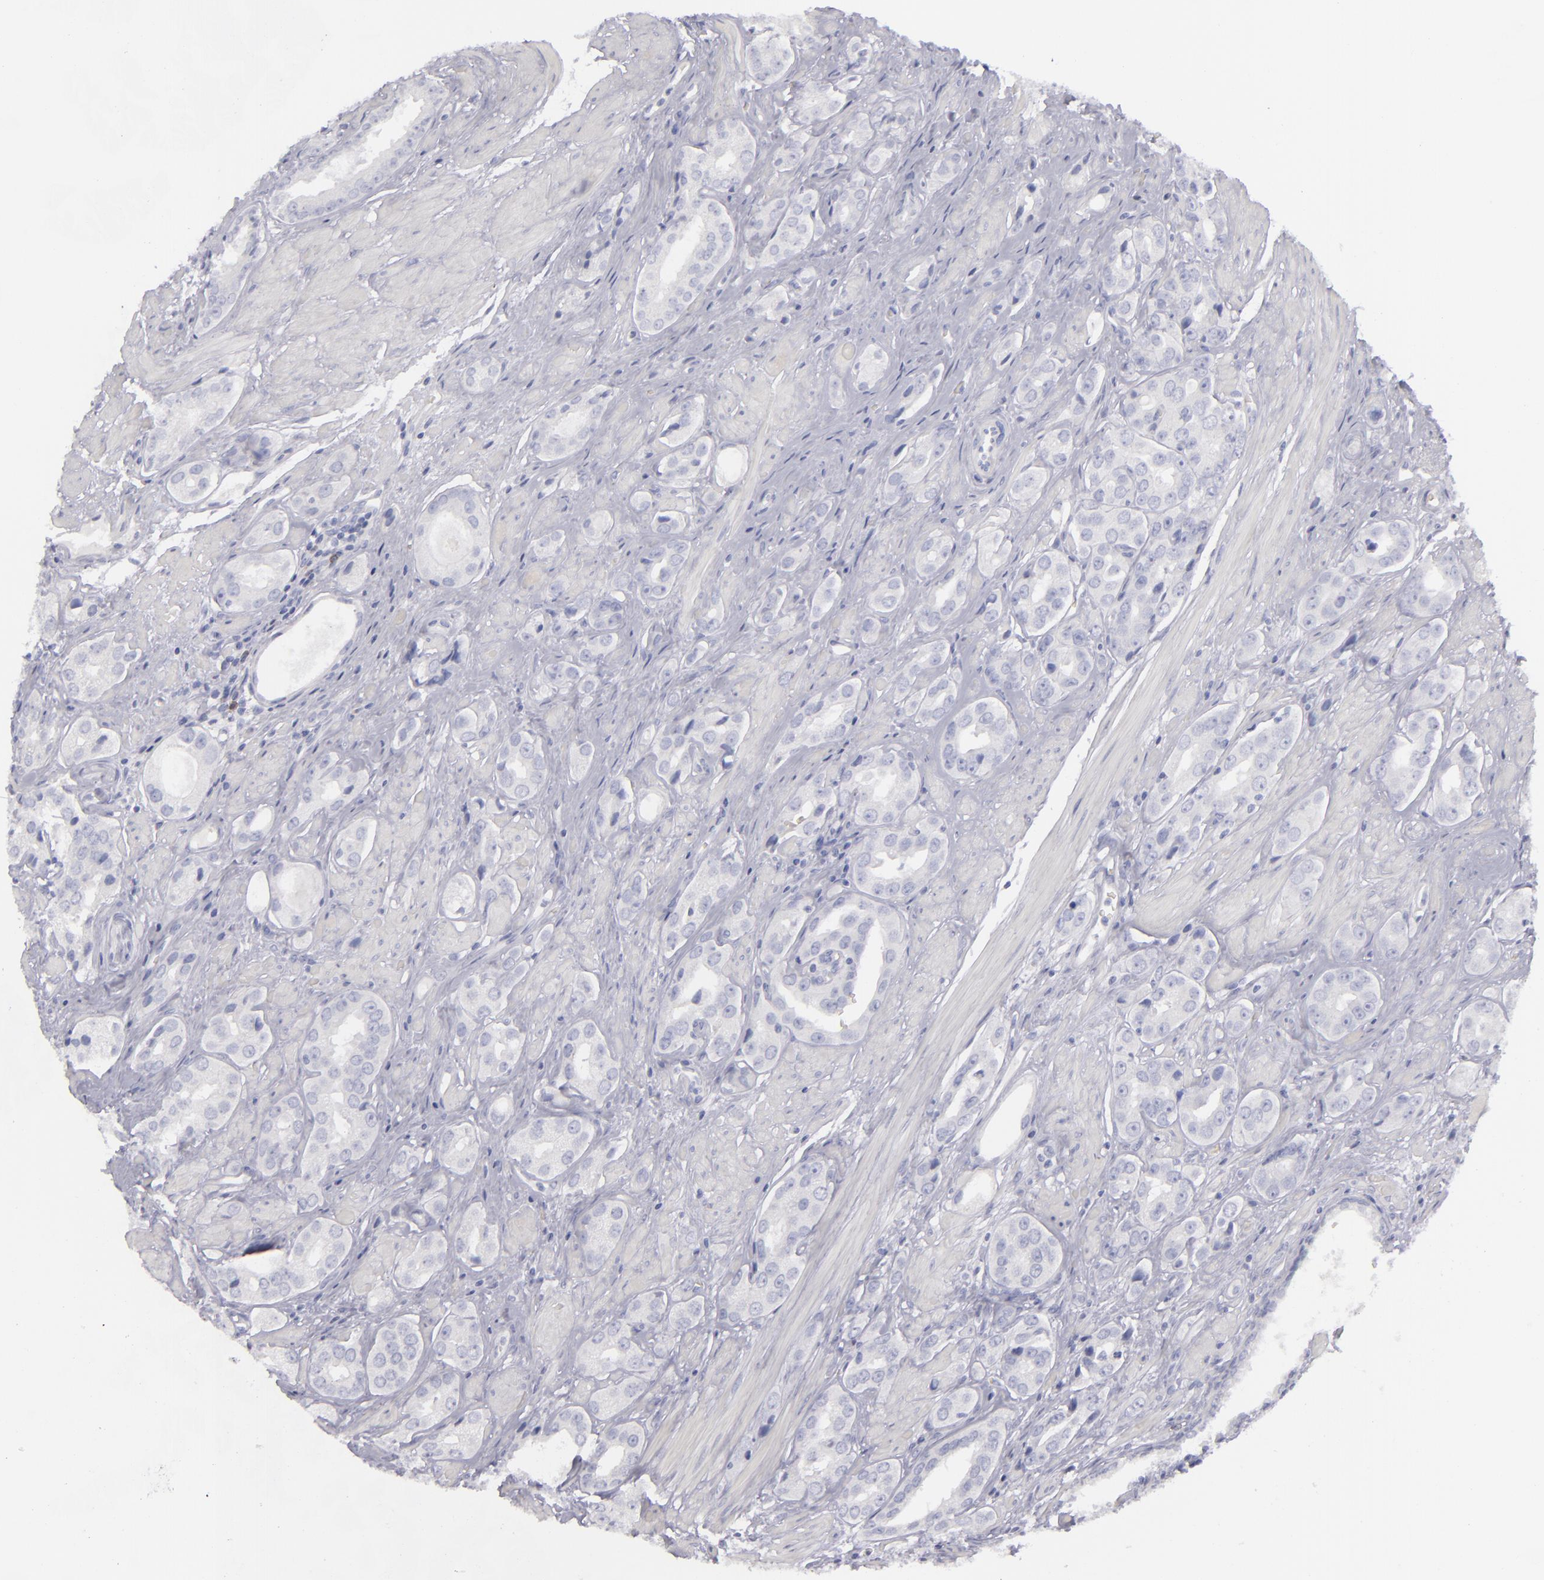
{"staining": {"intensity": "negative", "quantity": "none", "location": "none"}, "tissue": "prostate cancer", "cell_type": "Tumor cells", "image_type": "cancer", "snomed": [{"axis": "morphology", "description": "Adenocarcinoma, Medium grade"}, {"axis": "topography", "description": "Prostate"}], "caption": "IHC image of neoplastic tissue: prostate cancer stained with DAB (3,3'-diaminobenzidine) reveals no significant protein positivity in tumor cells. (DAB immunohistochemistry visualized using brightfield microscopy, high magnification).", "gene": "CD22", "patient": {"sex": "male", "age": 53}}